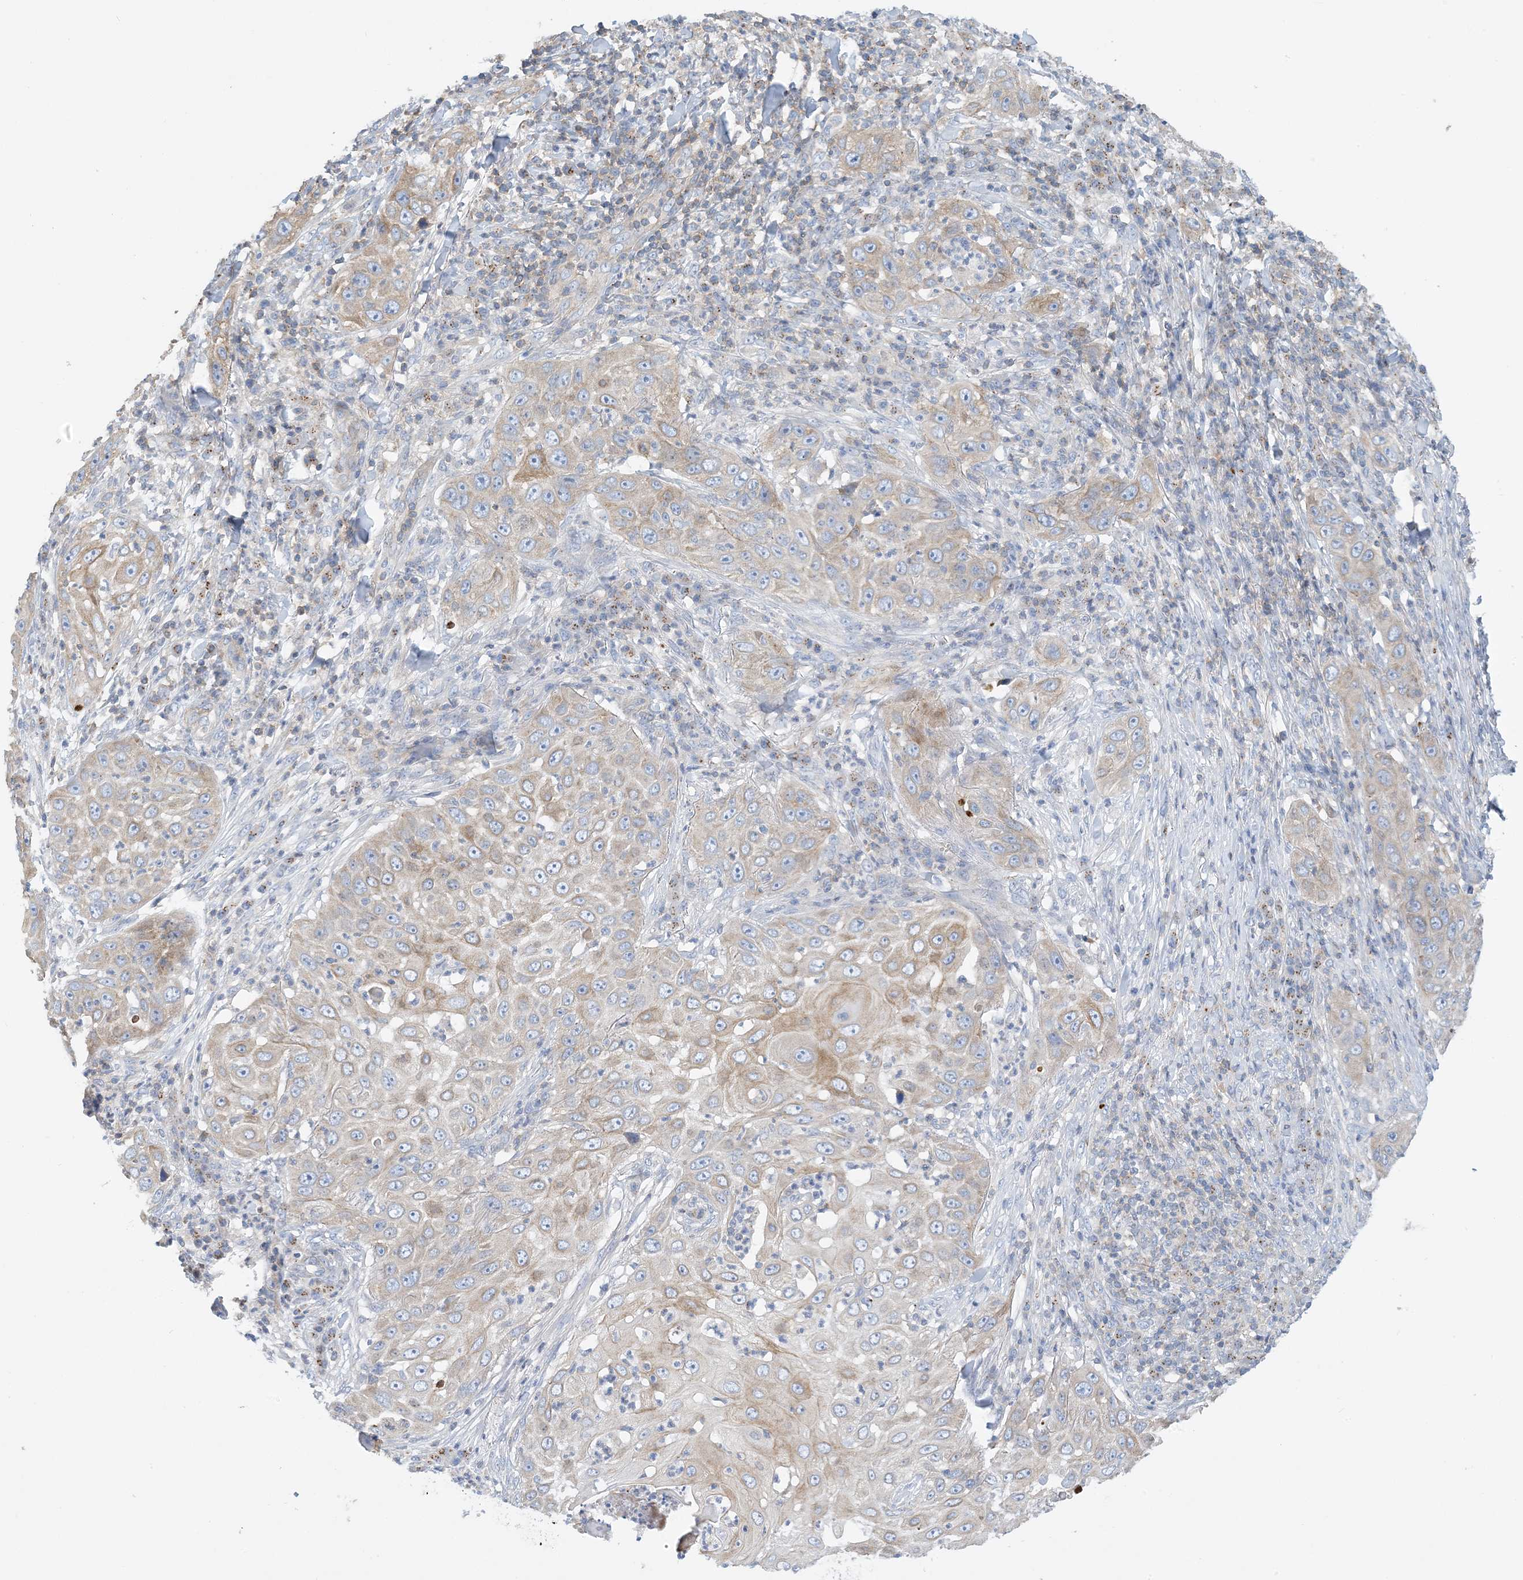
{"staining": {"intensity": "weak", "quantity": "25%-75%", "location": "cytoplasmic/membranous"}, "tissue": "skin cancer", "cell_type": "Tumor cells", "image_type": "cancer", "snomed": [{"axis": "morphology", "description": "Squamous cell carcinoma, NOS"}, {"axis": "topography", "description": "Skin"}], "caption": "Immunohistochemical staining of skin squamous cell carcinoma demonstrates low levels of weak cytoplasmic/membranous protein staining in about 25%-75% of tumor cells.", "gene": "CALHM5", "patient": {"sex": "female", "age": 44}}